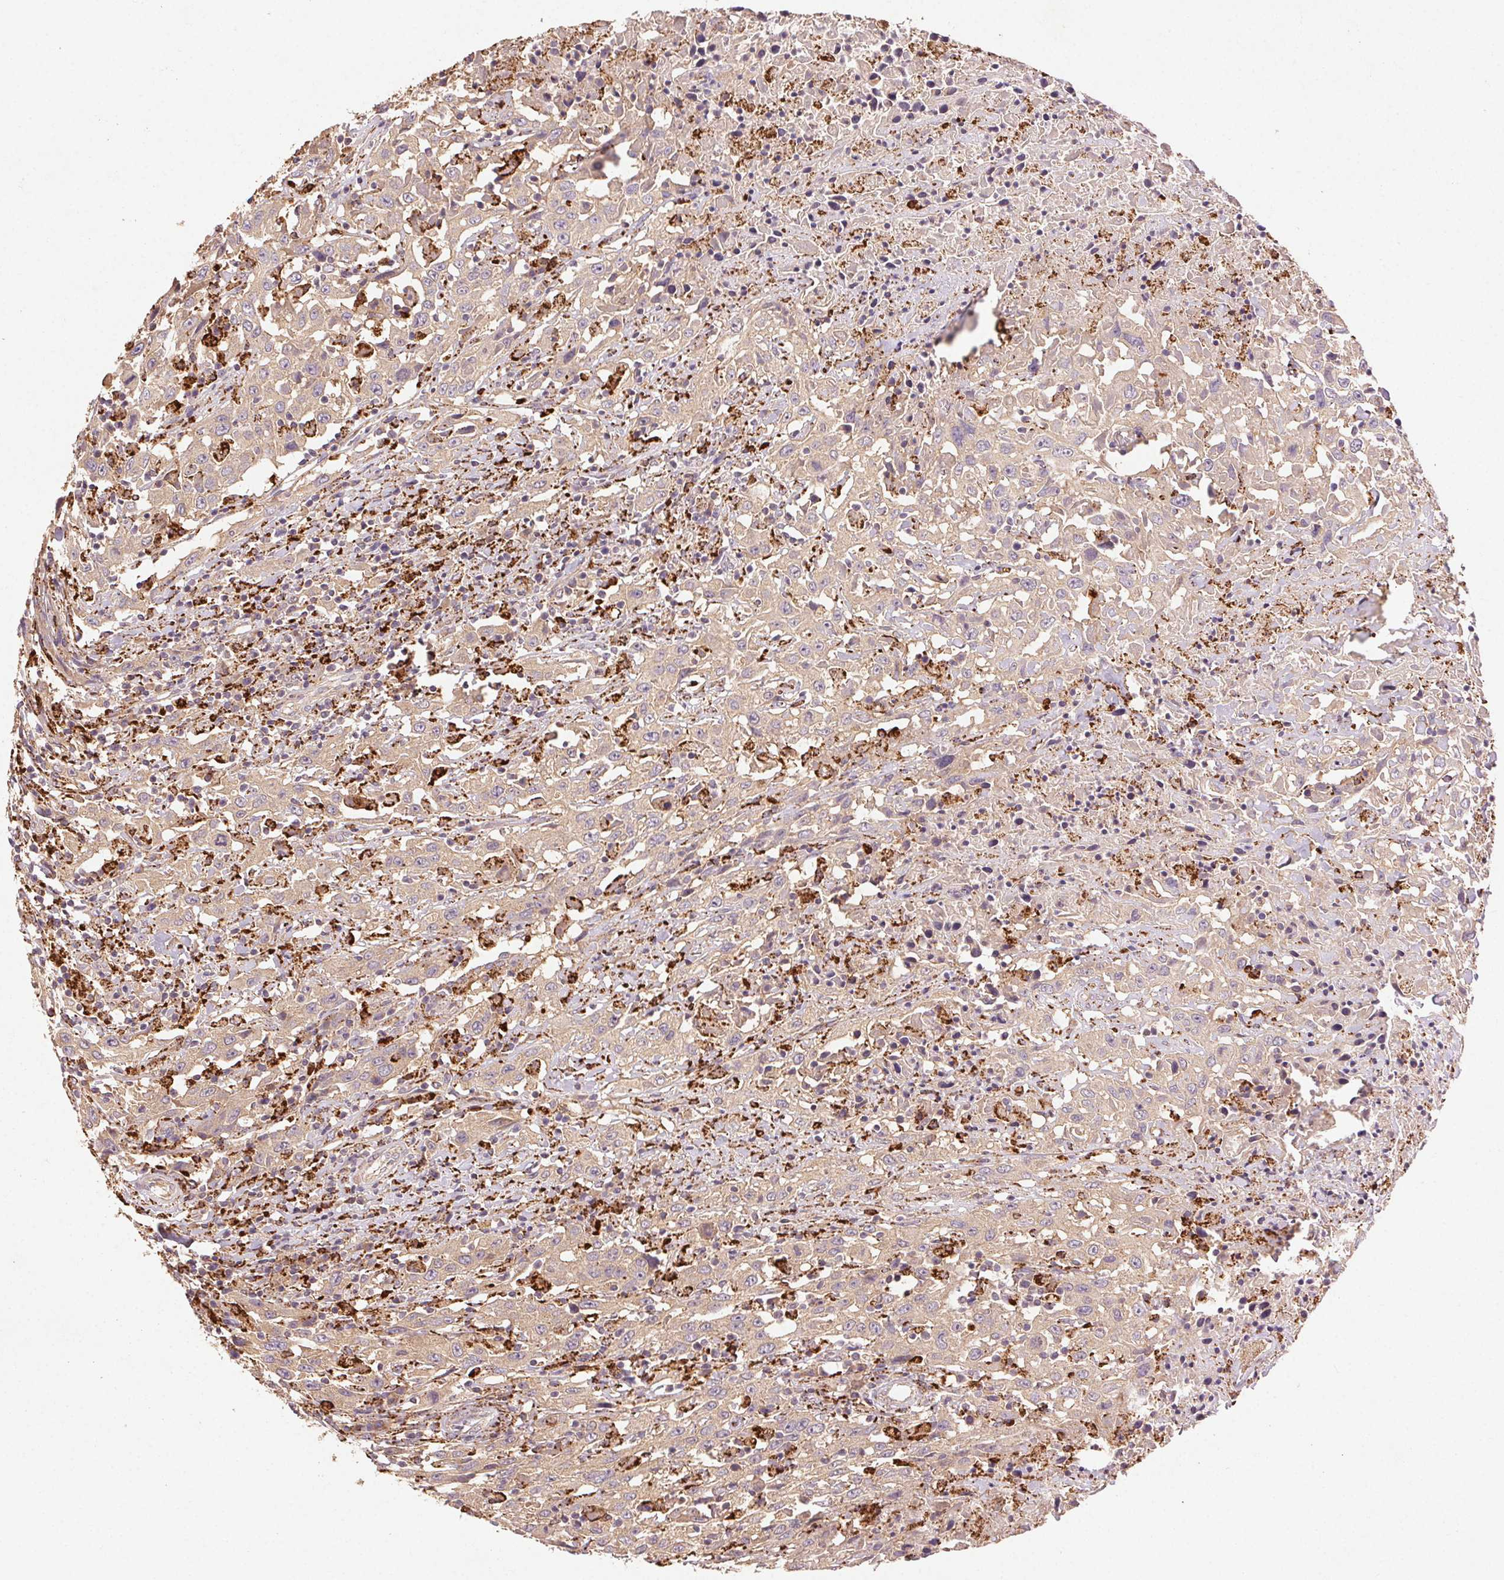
{"staining": {"intensity": "weak", "quantity": ">75%", "location": "cytoplasmic/membranous"}, "tissue": "urothelial cancer", "cell_type": "Tumor cells", "image_type": "cancer", "snomed": [{"axis": "morphology", "description": "Urothelial carcinoma, High grade"}, {"axis": "topography", "description": "Urinary bladder"}], "caption": "Urothelial cancer tissue displays weak cytoplasmic/membranous expression in approximately >75% of tumor cells, visualized by immunohistochemistry.", "gene": "FNBP1L", "patient": {"sex": "male", "age": 61}}